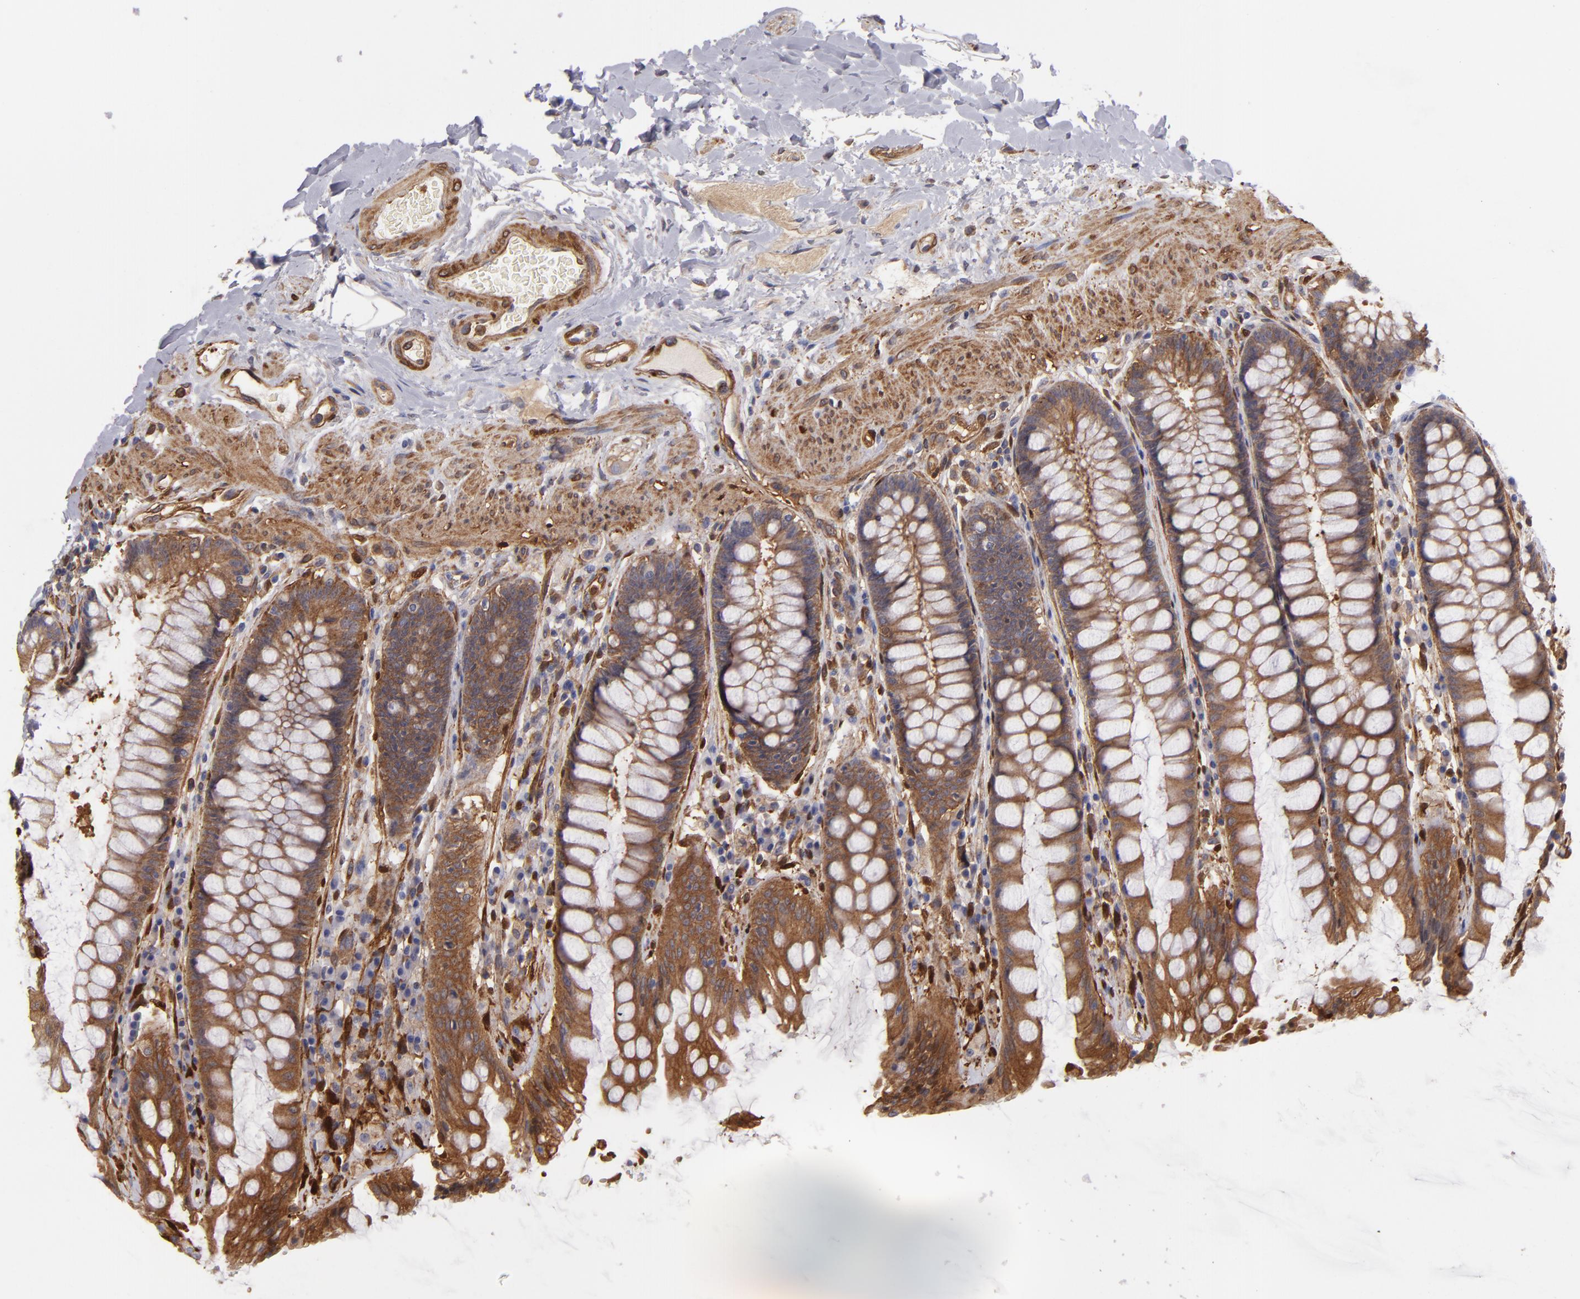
{"staining": {"intensity": "strong", "quantity": ">75%", "location": "cytoplasmic/membranous"}, "tissue": "rectum", "cell_type": "Glandular cells", "image_type": "normal", "snomed": [{"axis": "morphology", "description": "Normal tissue, NOS"}, {"axis": "topography", "description": "Rectum"}], "caption": "Rectum stained with IHC shows strong cytoplasmic/membranous positivity in approximately >75% of glandular cells. (DAB IHC, brown staining for protein, blue staining for nuclei).", "gene": "VCL", "patient": {"sex": "female", "age": 46}}